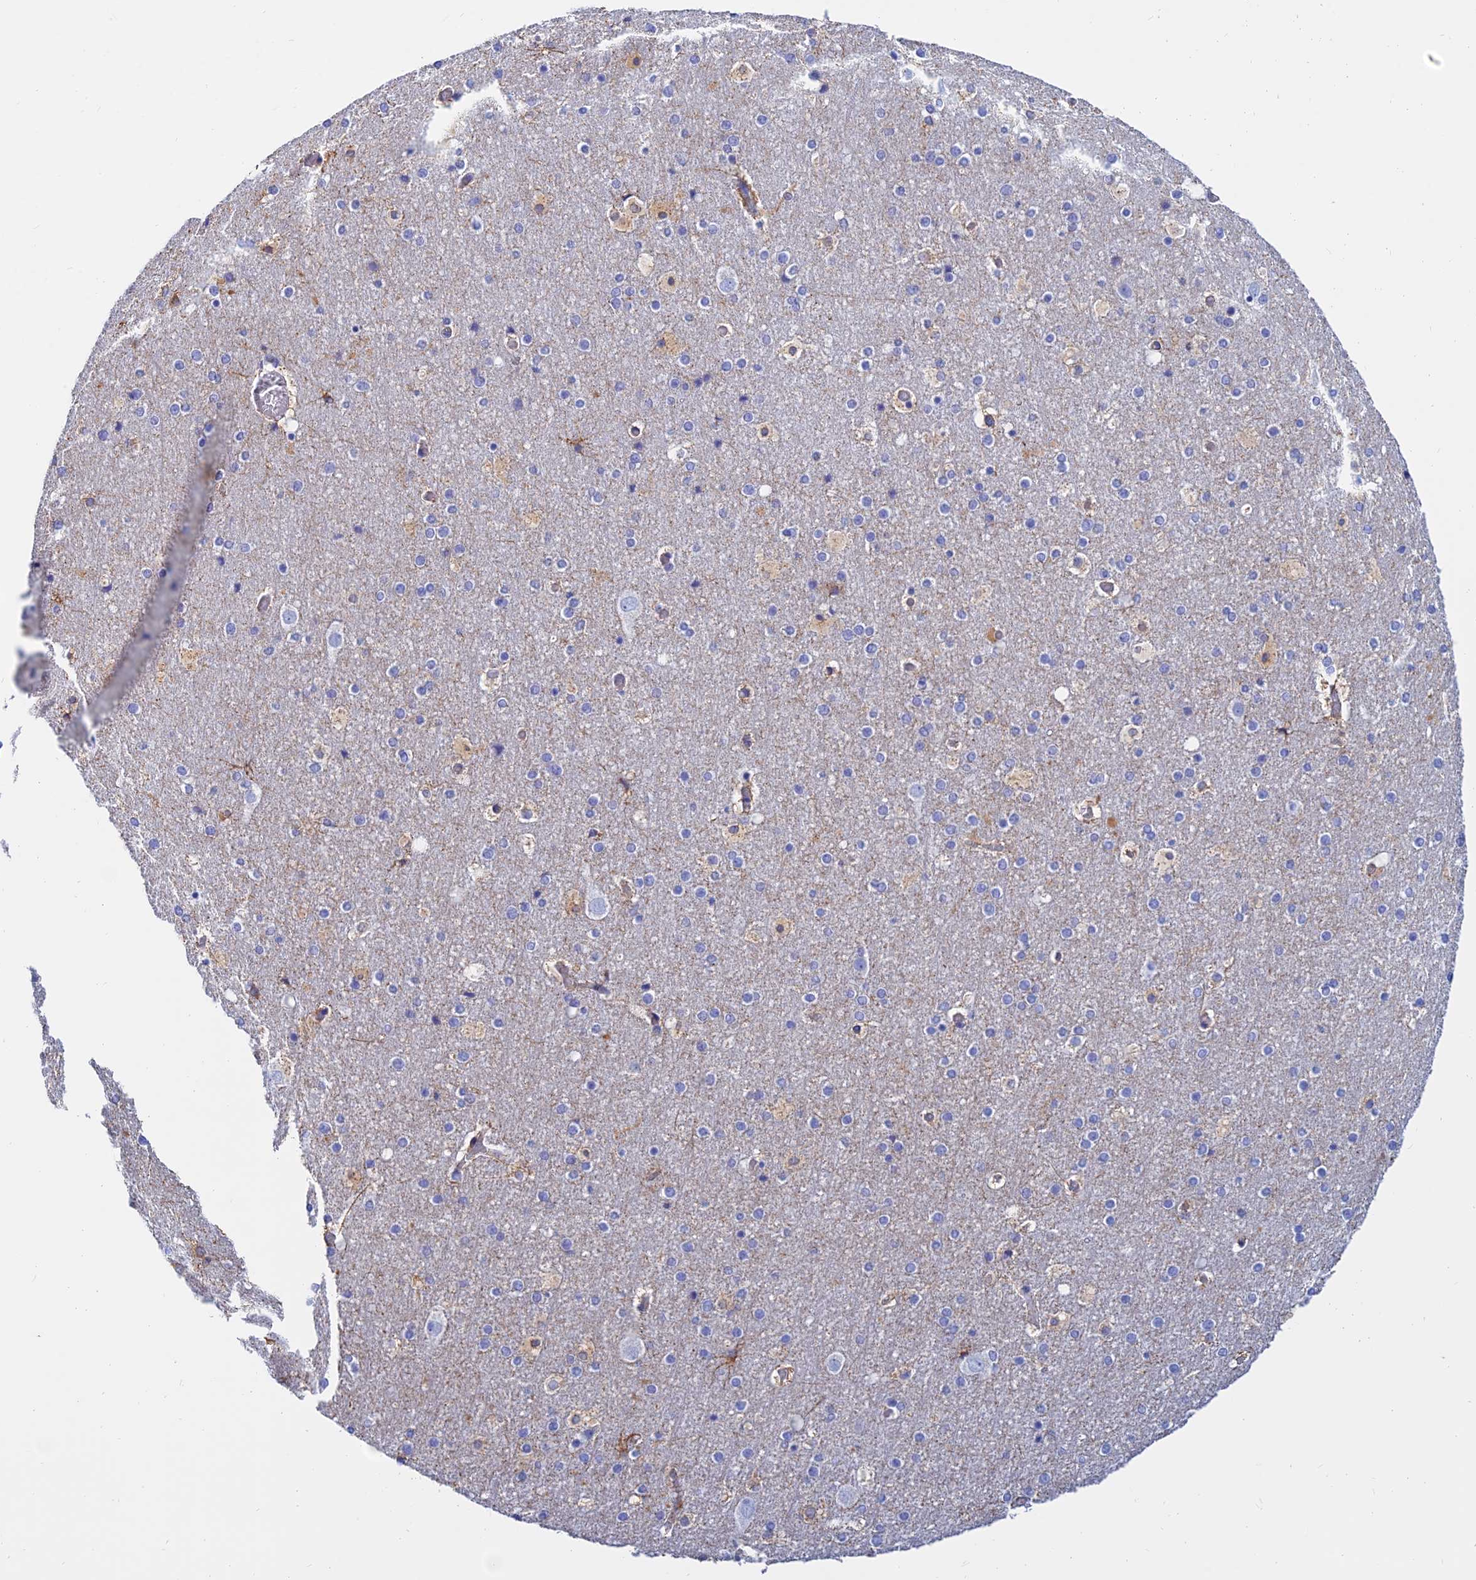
{"staining": {"intensity": "negative", "quantity": "none", "location": "none"}, "tissue": "cerebral cortex", "cell_type": "Endothelial cells", "image_type": "normal", "snomed": [{"axis": "morphology", "description": "Normal tissue, NOS"}, {"axis": "topography", "description": "Cerebral cortex"}], "caption": "An immunohistochemistry (IHC) photomicrograph of benign cerebral cortex is shown. There is no staining in endothelial cells of cerebral cortex.", "gene": "MGST1", "patient": {"sex": "male", "age": 57}}